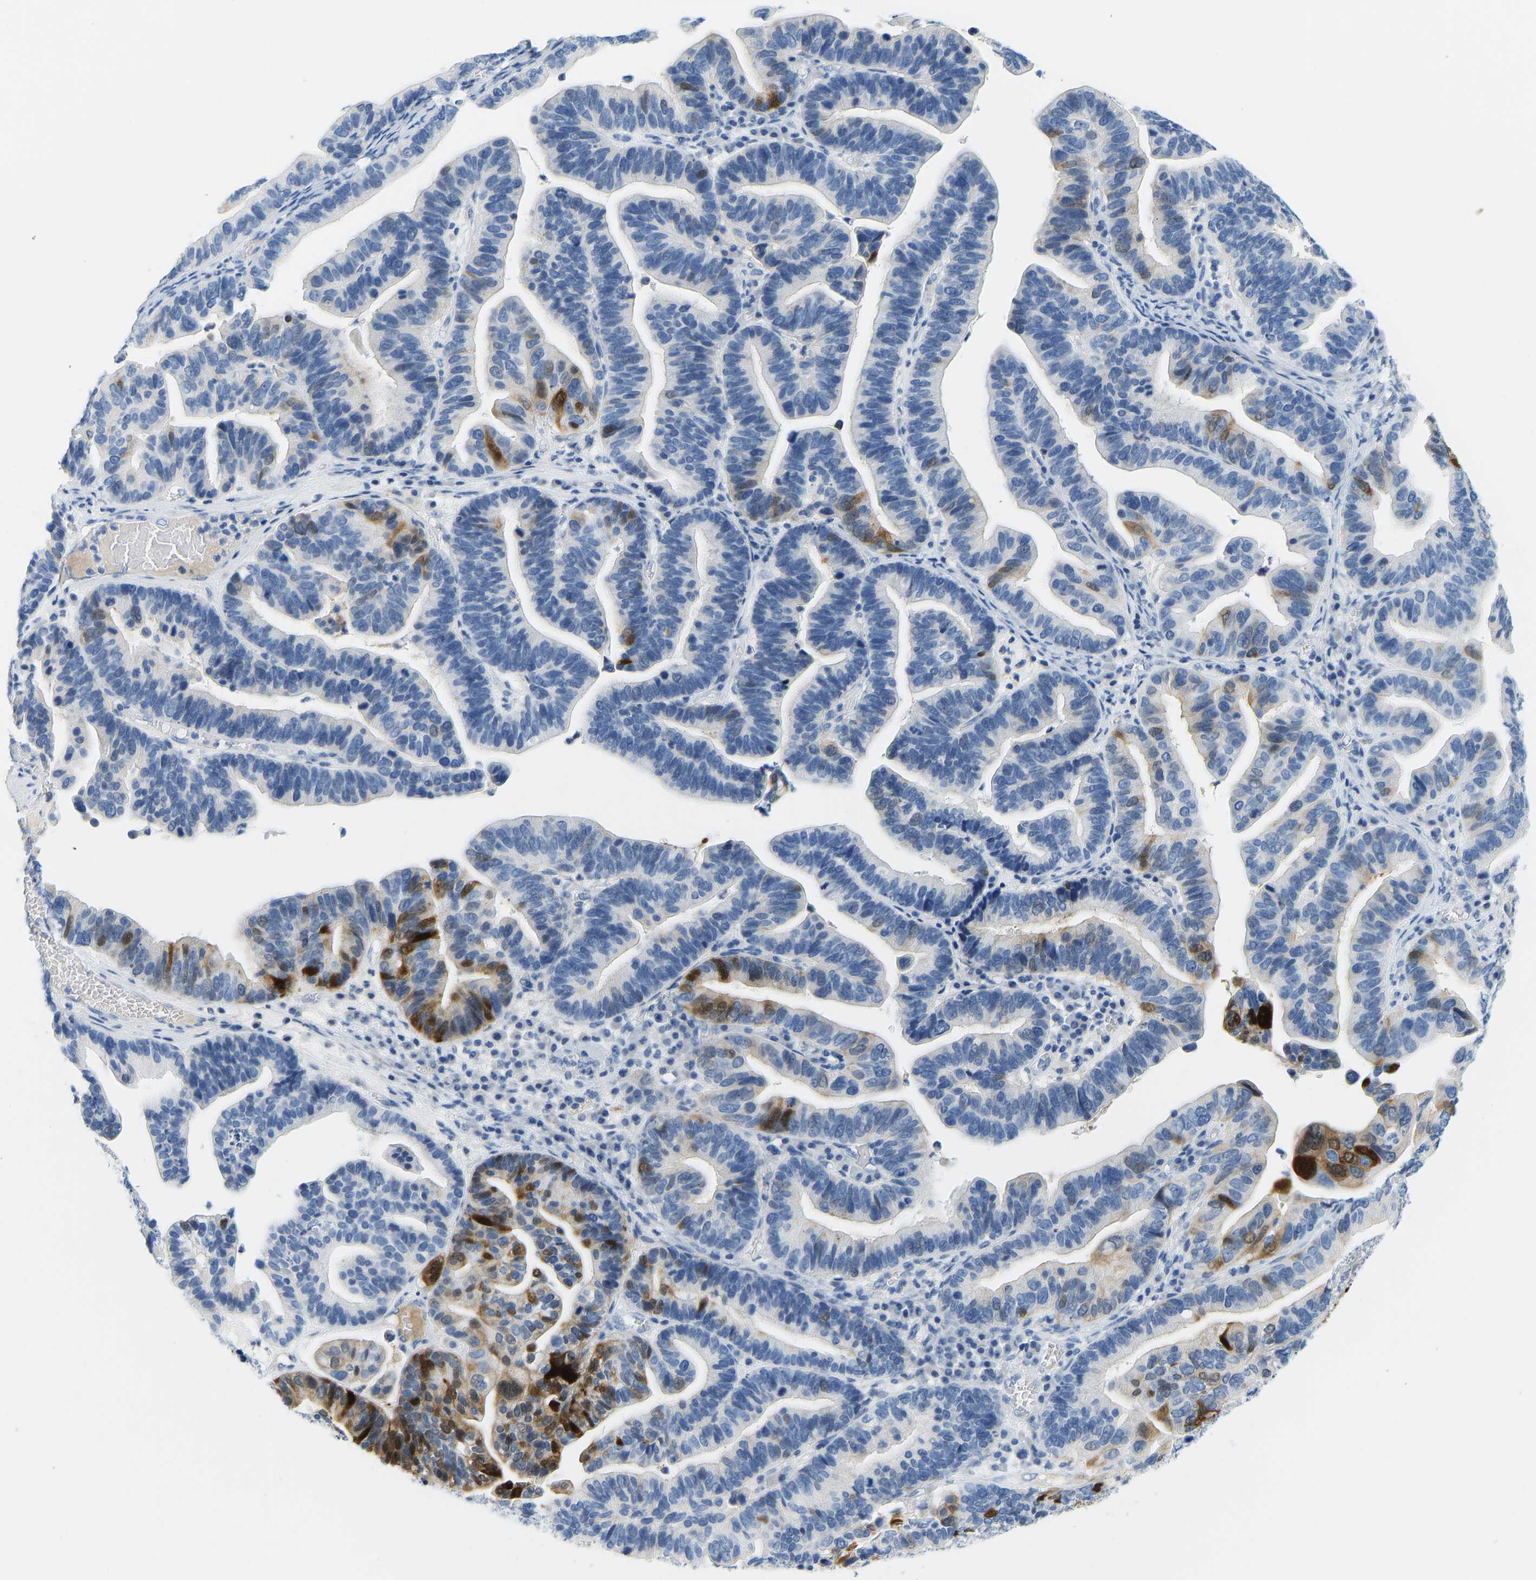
{"staining": {"intensity": "strong", "quantity": "<25%", "location": "cytoplasmic/membranous"}, "tissue": "ovarian cancer", "cell_type": "Tumor cells", "image_type": "cancer", "snomed": [{"axis": "morphology", "description": "Cystadenocarcinoma, serous, NOS"}, {"axis": "topography", "description": "Ovary"}], "caption": "Tumor cells reveal medium levels of strong cytoplasmic/membranous staining in approximately <25% of cells in ovarian cancer.", "gene": "SERPINB3", "patient": {"sex": "female", "age": 56}}